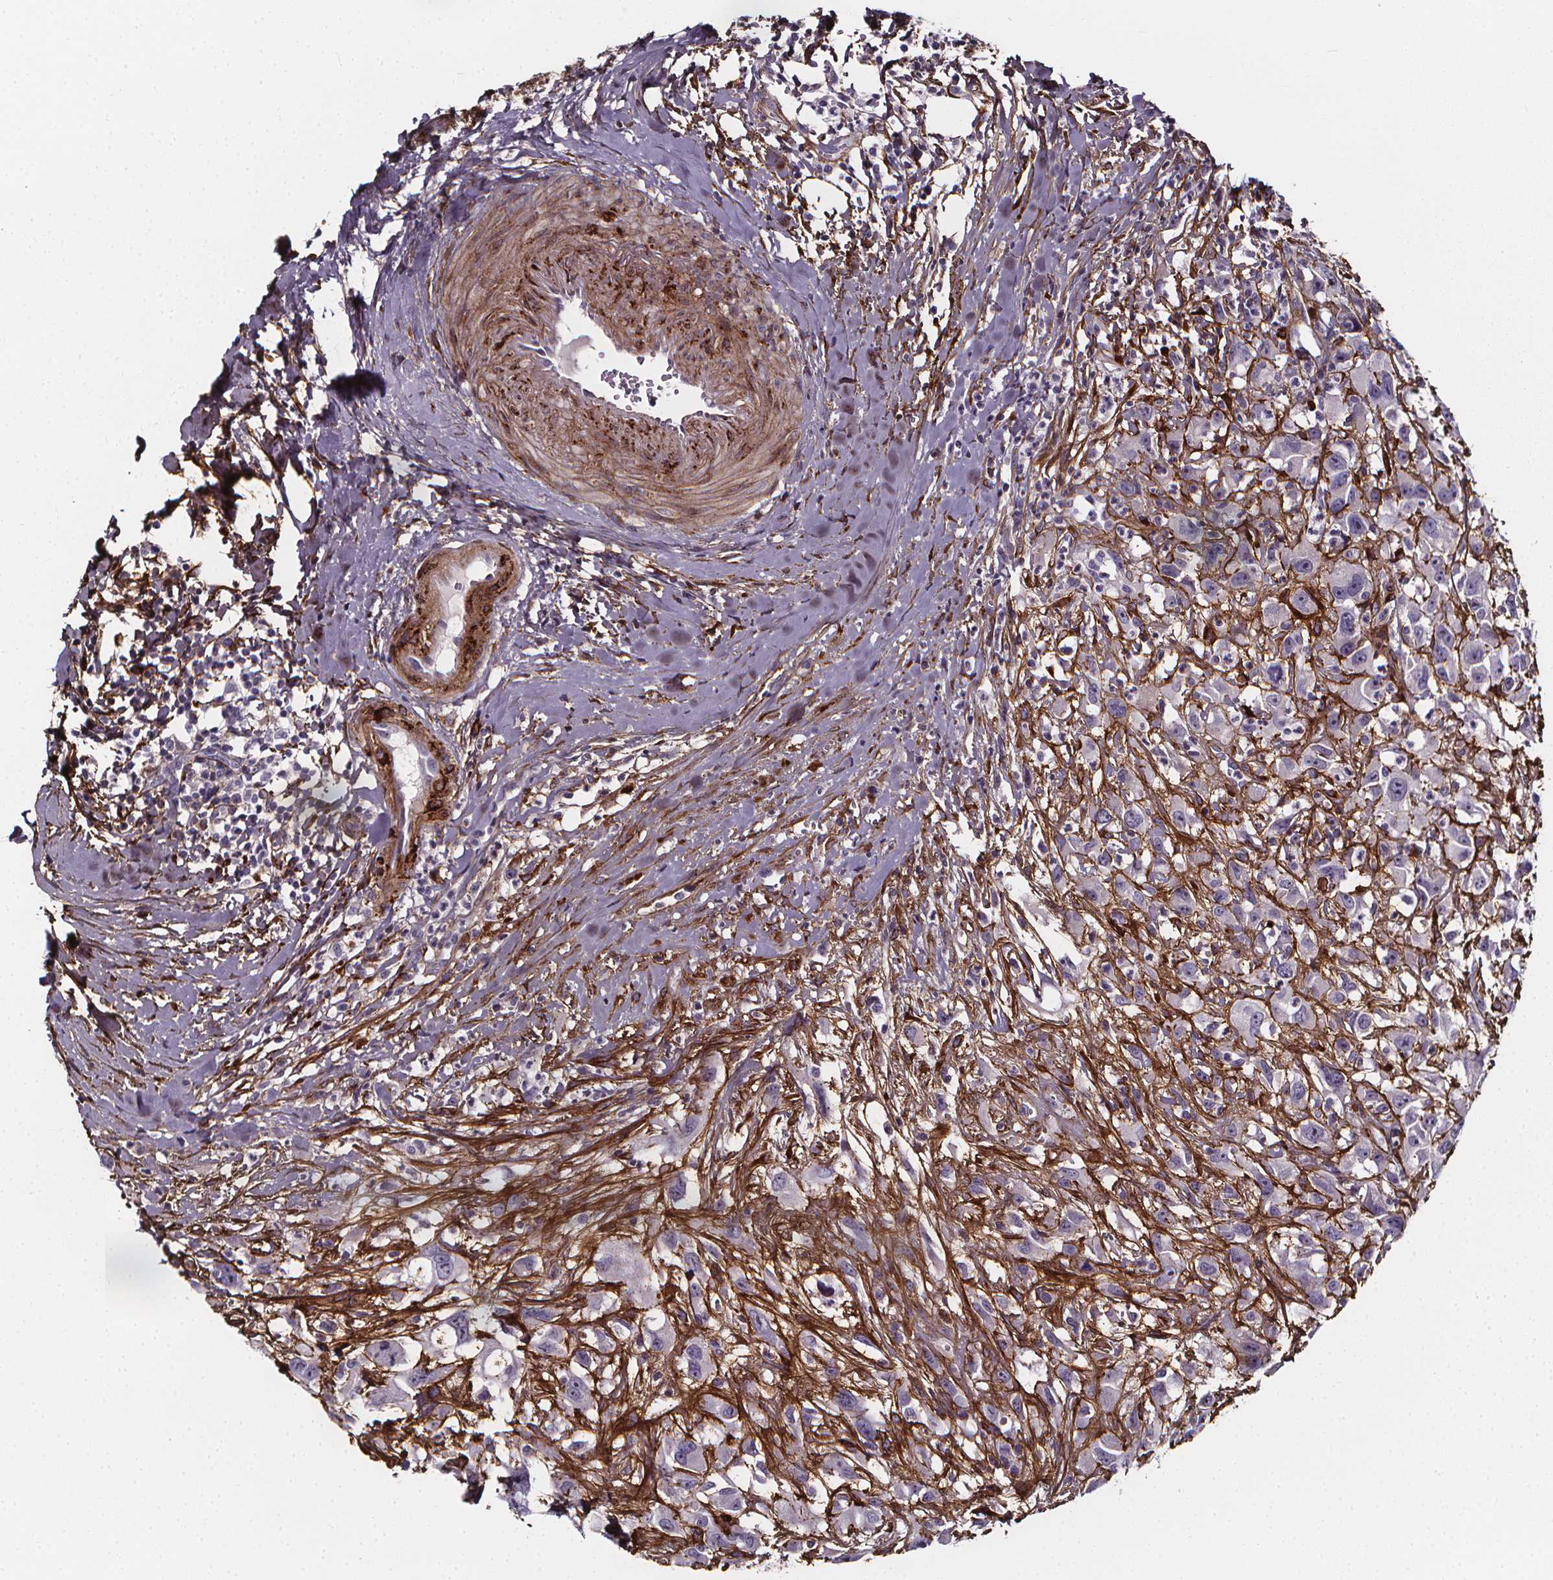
{"staining": {"intensity": "negative", "quantity": "none", "location": "none"}, "tissue": "head and neck cancer", "cell_type": "Tumor cells", "image_type": "cancer", "snomed": [{"axis": "morphology", "description": "Squamous cell carcinoma, NOS"}, {"axis": "morphology", "description": "Squamous cell carcinoma, metastatic, NOS"}, {"axis": "topography", "description": "Oral tissue"}, {"axis": "topography", "description": "Head-Neck"}], "caption": "An image of head and neck cancer (squamous cell carcinoma) stained for a protein shows no brown staining in tumor cells.", "gene": "AEBP1", "patient": {"sex": "female", "age": 85}}